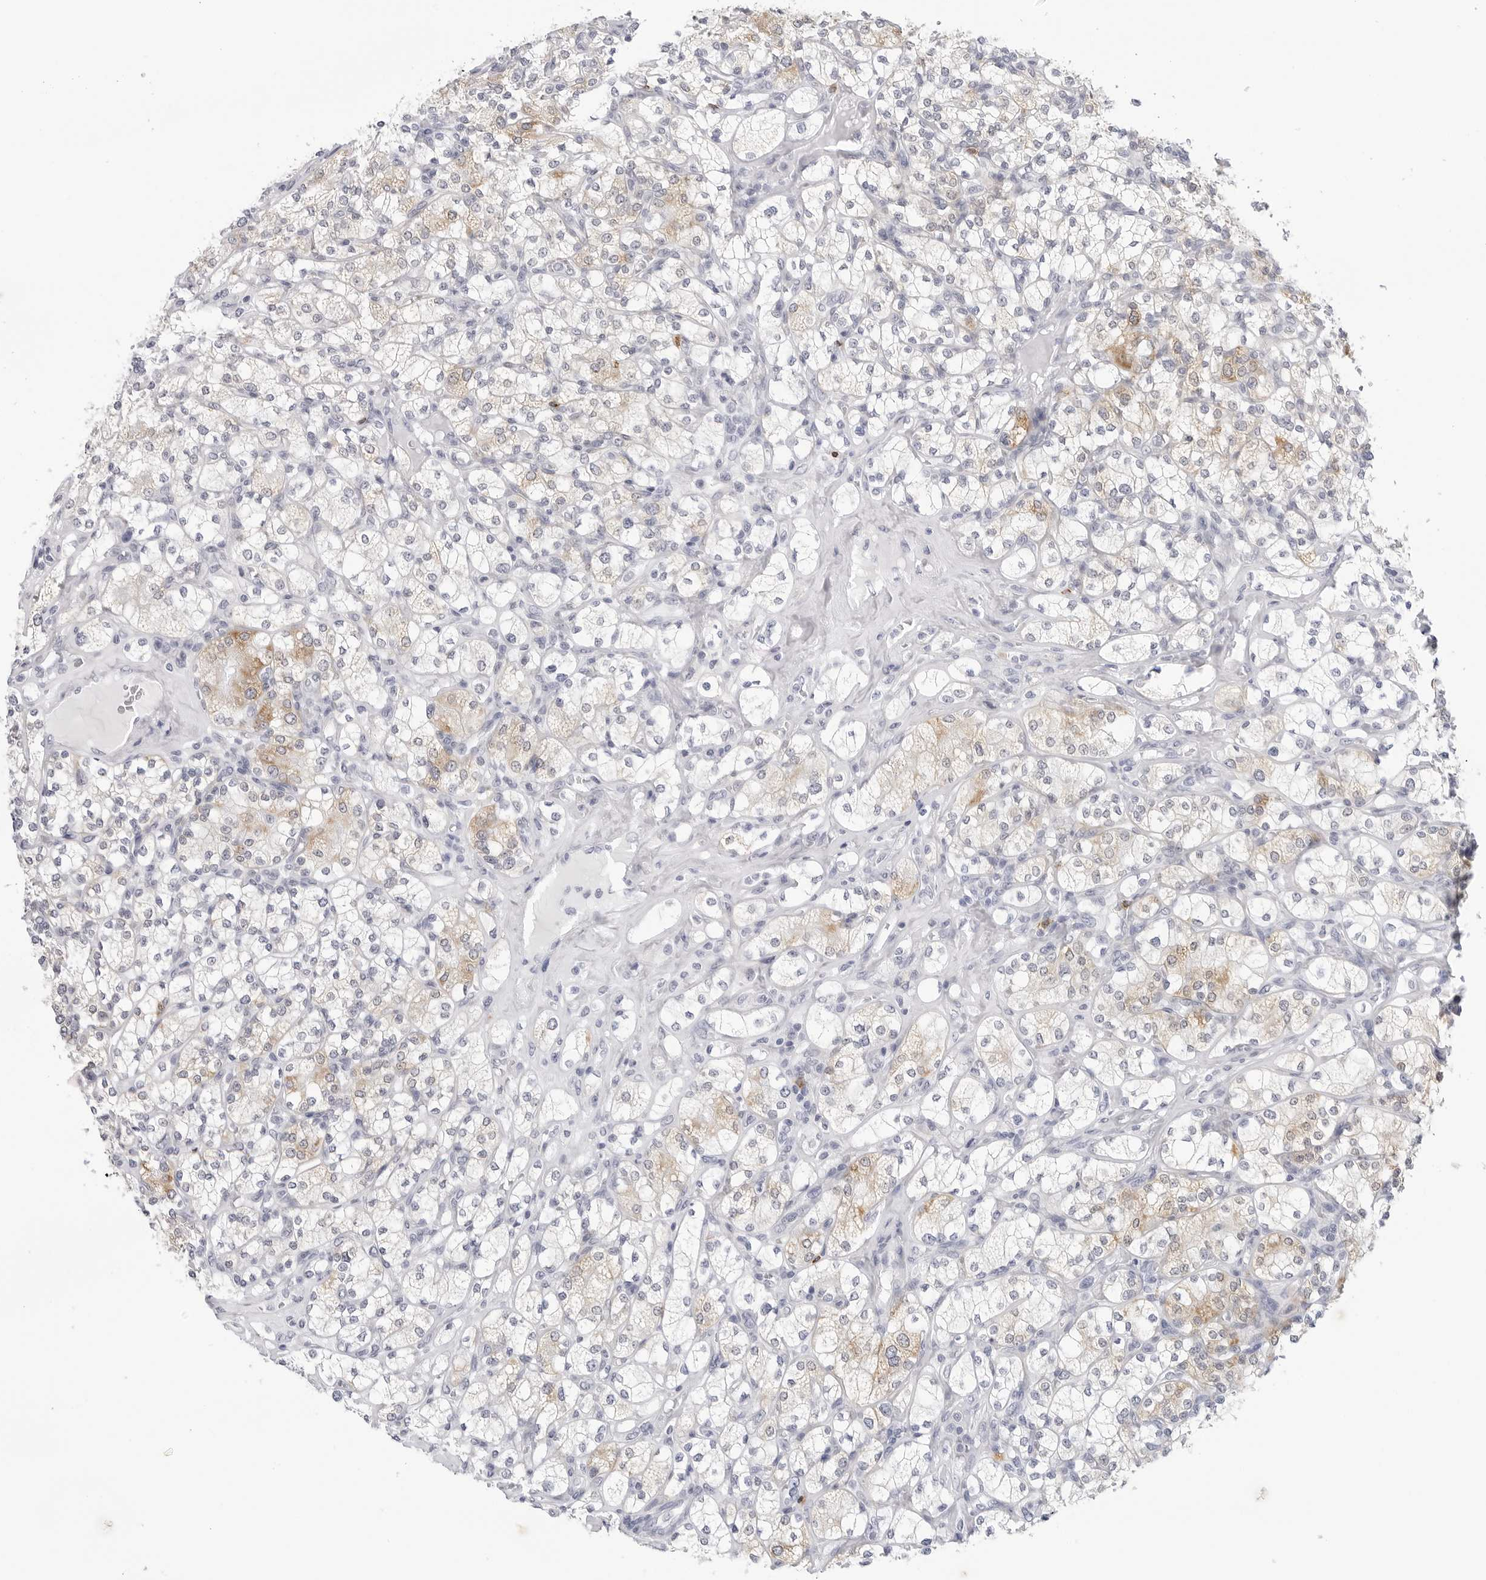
{"staining": {"intensity": "moderate", "quantity": "25%-75%", "location": "cytoplasmic/membranous"}, "tissue": "renal cancer", "cell_type": "Tumor cells", "image_type": "cancer", "snomed": [{"axis": "morphology", "description": "Adenocarcinoma, NOS"}, {"axis": "topography", "description": "Kidney"}], "caption": "Protein staining of renal adenocarcinoma tissue displays moderate cytoplasmic/membranous expression in about 25%-75% of tumor cells. (brown staining indicates protein expression, while blue staining denotes nuclei).", "gene": "HSPB7", "patient": {"sex": "male", "age": 77}}